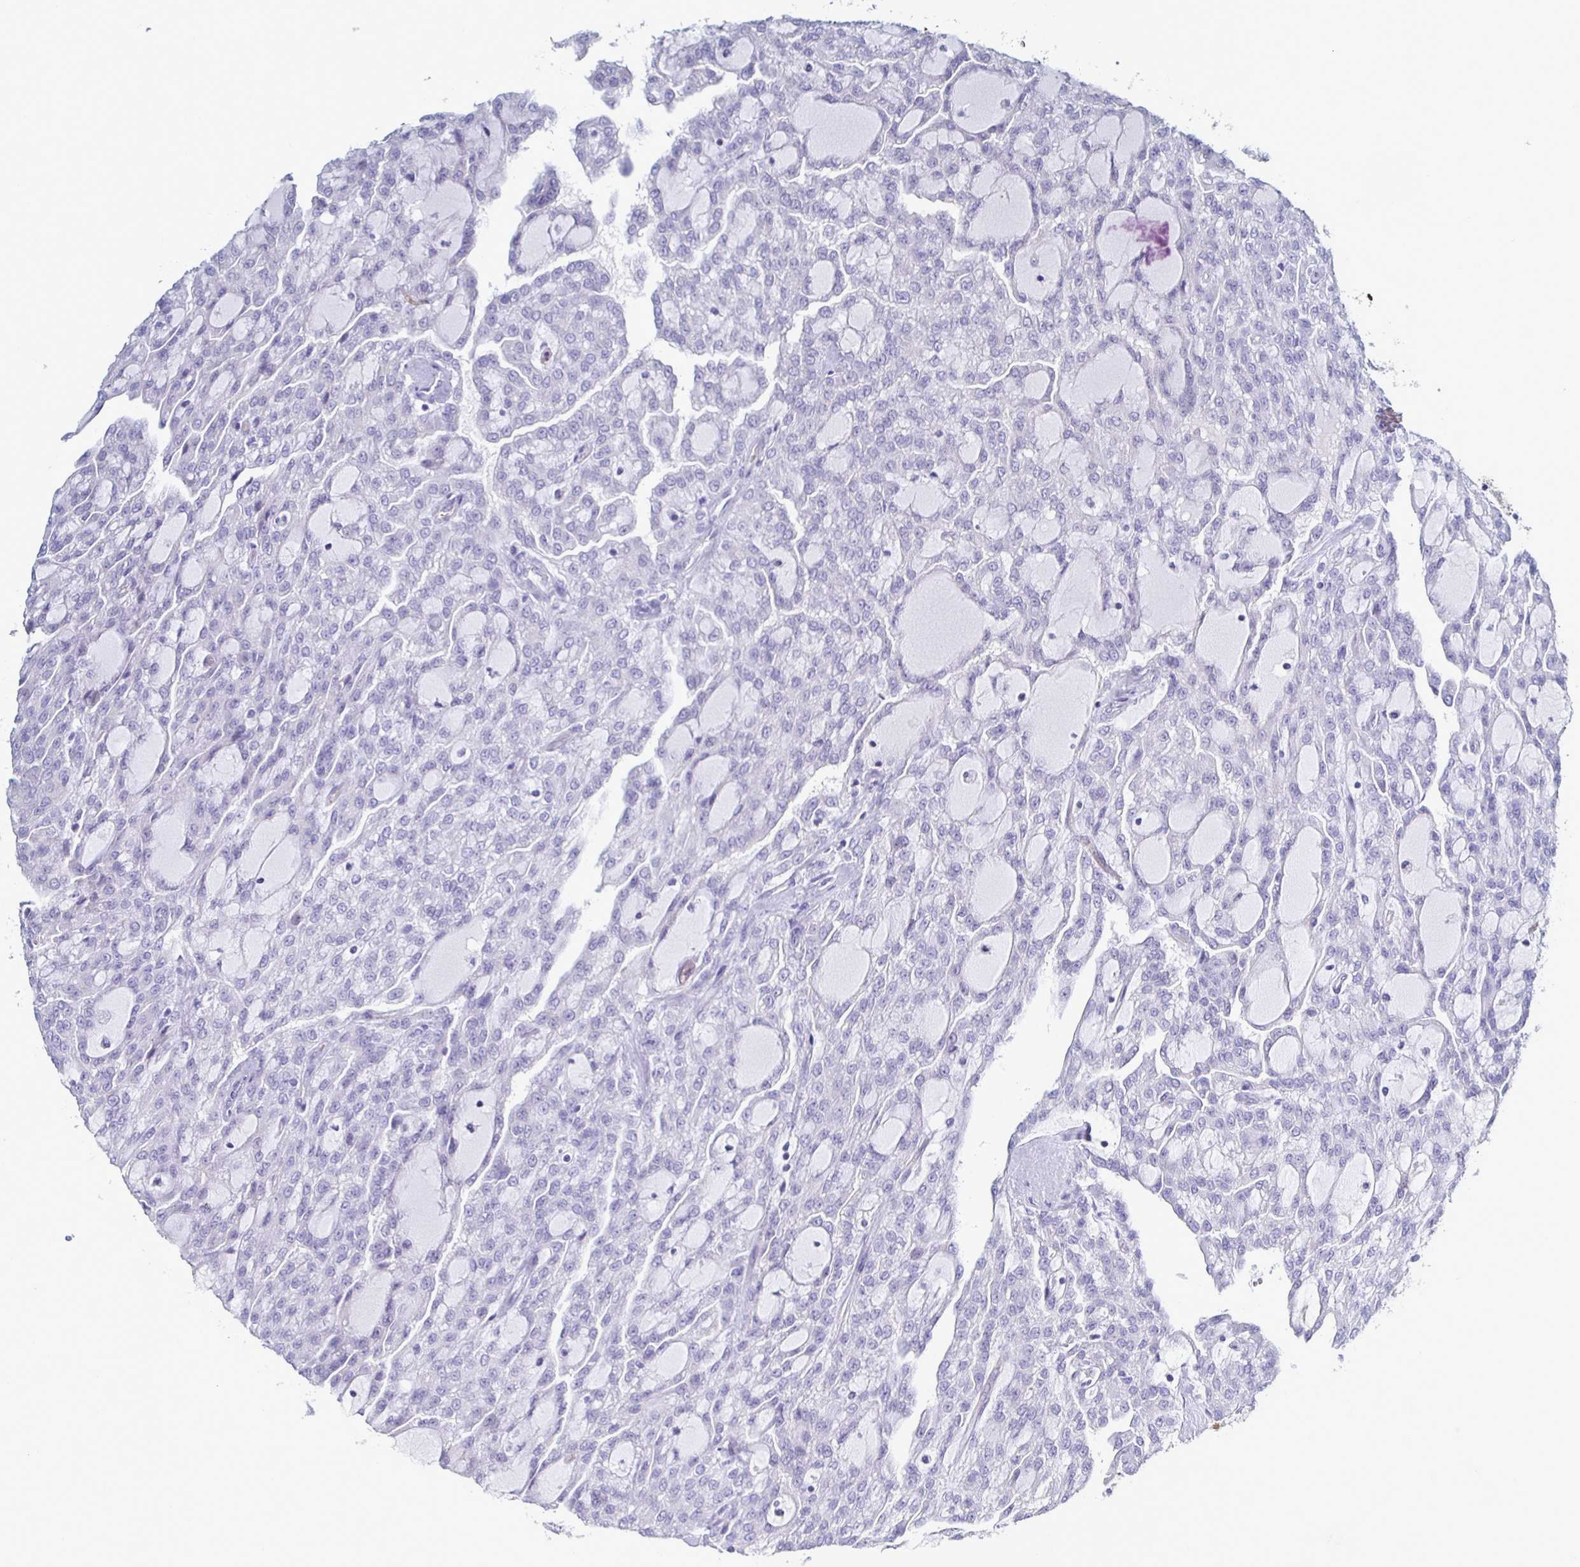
{"staining": {"intensity": "negative", "quantity": "none", "location": "none"}, "tissue": "renal cancer", "cell_type": "Tumor cells", "image_type": "cancer", "snomed": [{"axis": "morphology", "description": "Adenocarcinoma, NOS"}, {"axis": "topography", "description": "Kidney"}], "caption": "High power microscopy image of an immunohistochemistry (IHC) image of renal adenocarcinoma, revealing no significant positivity in tumor cells. Nuclei are stained in blue.", "gene": "ACSBG2", "patient": {"sex": "male", "age": 63}}